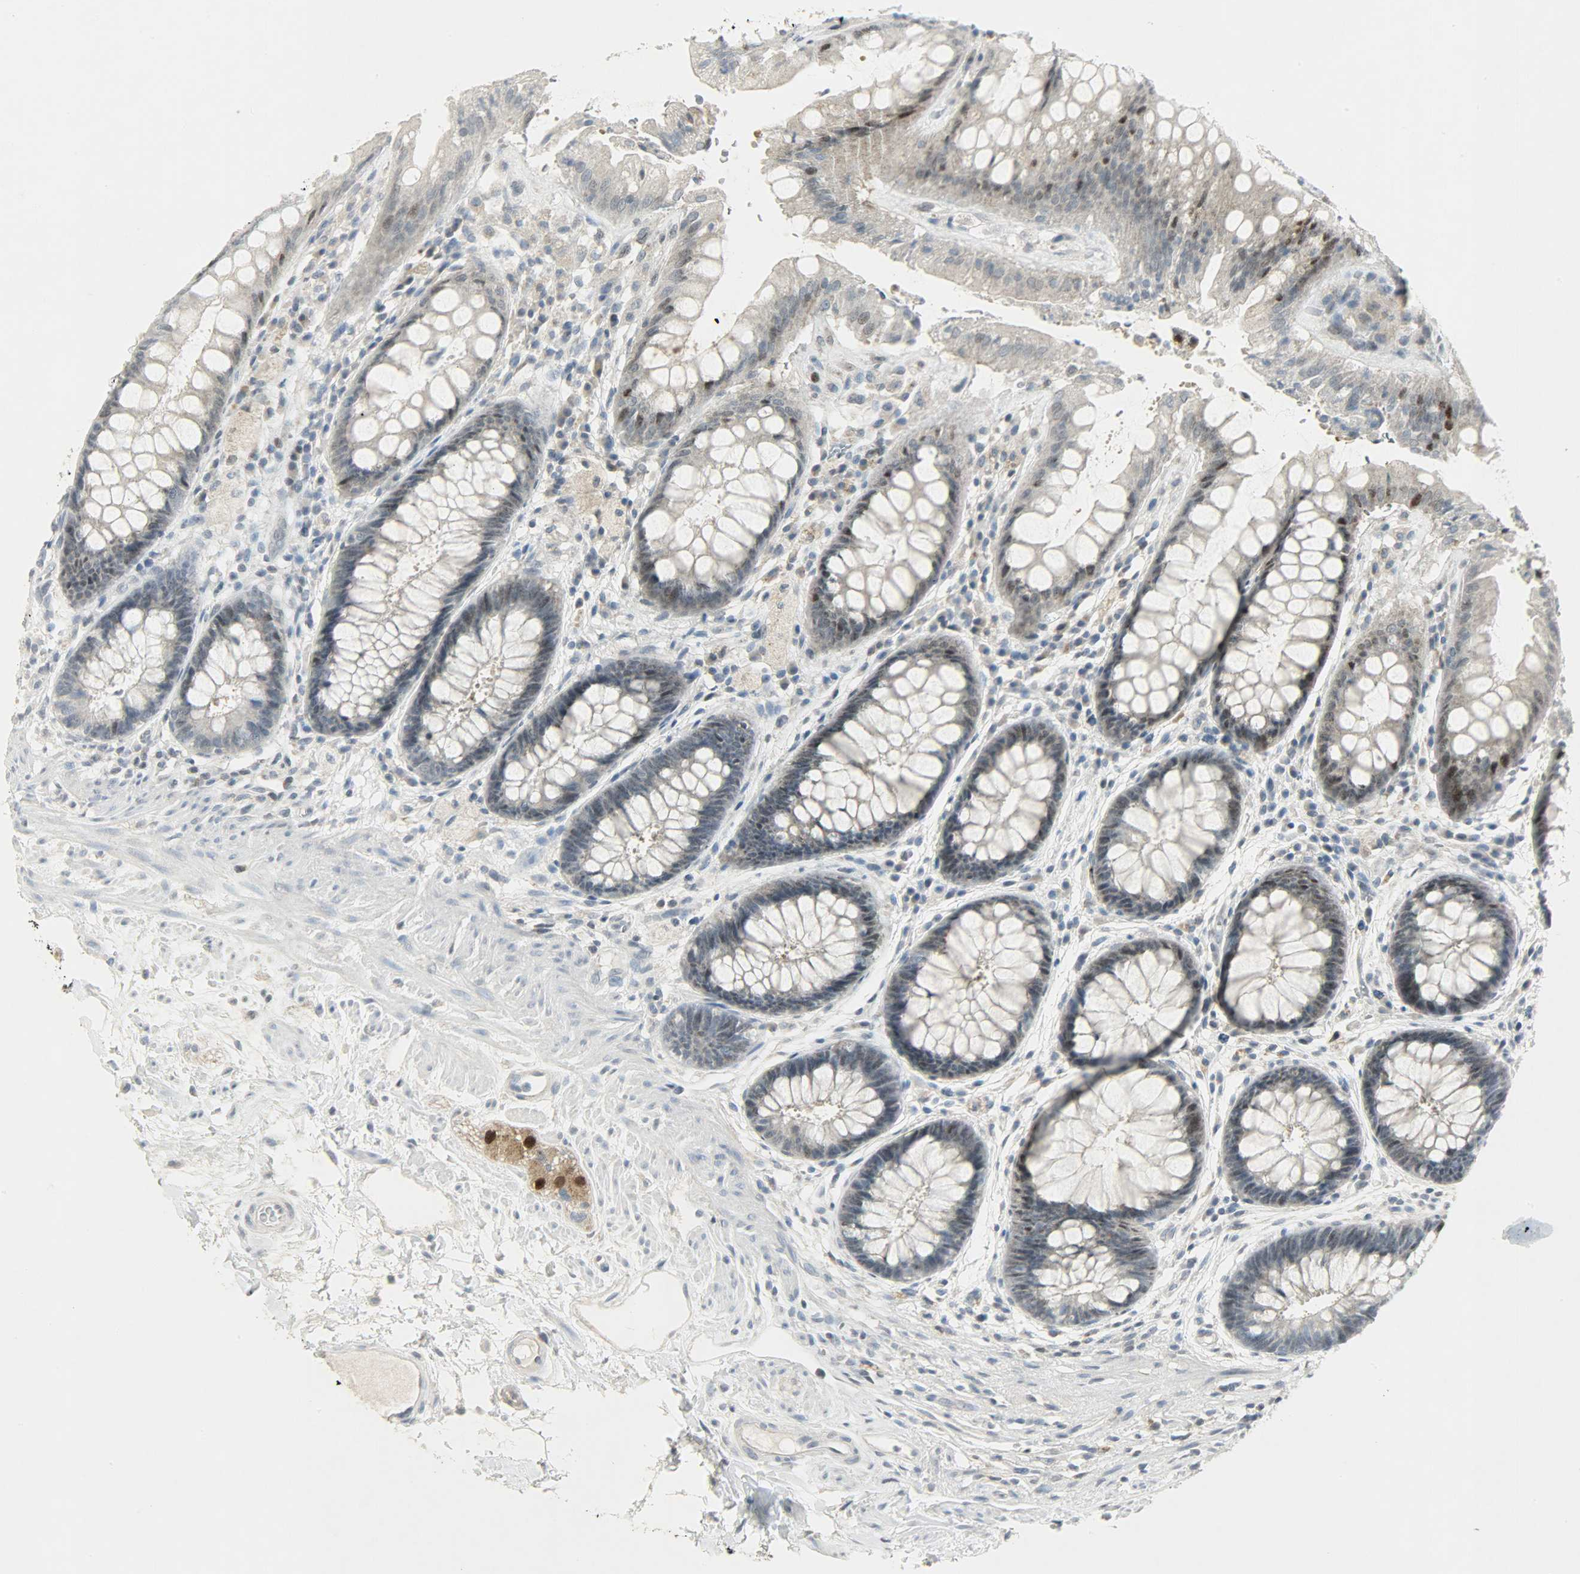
{"staining": {"intensity": "moderate", "quantity": "25%-75%", "location": "cytoplasmic/membranous,nuclear"}, "tissue": "rectum", "cell_type": "Glandular cells", "image_type": "normal", "snomed": [{"axis": "morphology", "description": "Normal tissue, NOS"}, {"axis": "topography", "description": "Rectum"}], "caption": "Moderate cytoplasmic/membranous,nuclear protein expression is appreciated in approximately 25%-75% of glandular cells in rectum.", "gene": "CAMK4", "patient": {"sex": "female", "age": 46}}